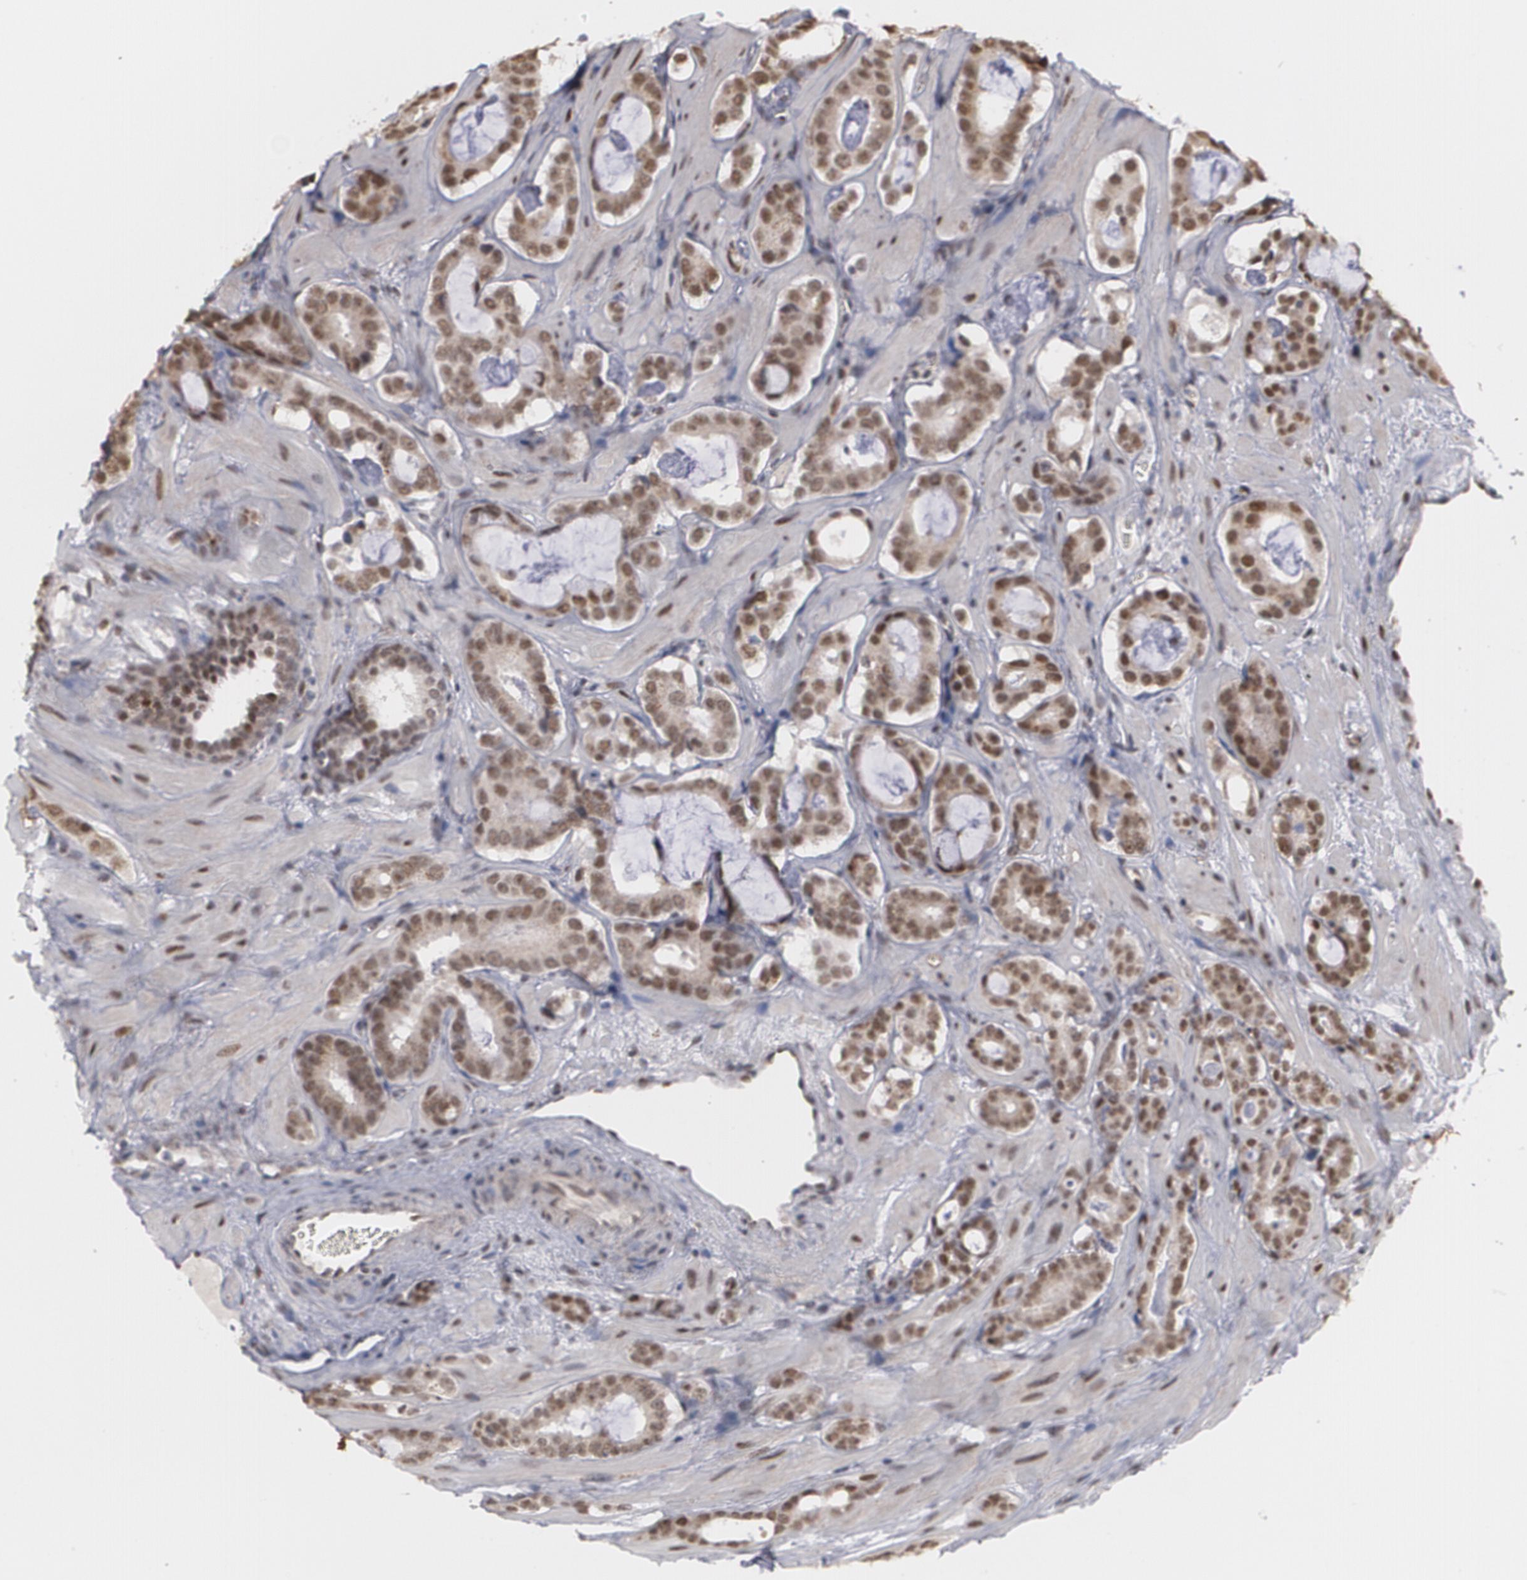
{"staining": {"intensity": "moderate", "quantity": ">75%", "location": "cytoplasmic/membranous,nuclear"}, "tissue": "prostate cancer", "cell_type": "Tumor cells", "image_type": "cancer", "snomed": [{"axis": "morphology", "description": "Adenocarcinoma, Low grade"}, {"axis": "topography", "description": "Prostate"}], "caption": "High-magnification brightfield microscopy of prostate cancer stained with DAB (brown) and counterstained with hematoxylin (blue). tumor cells exhibit moderate cytoplasmic/membranous and nuclear positivity is seen in about>75% of cells. Nuclei are stained in blue.", "gene": "ZNF75A", "patient": {"sex": "male", "age": 57}}